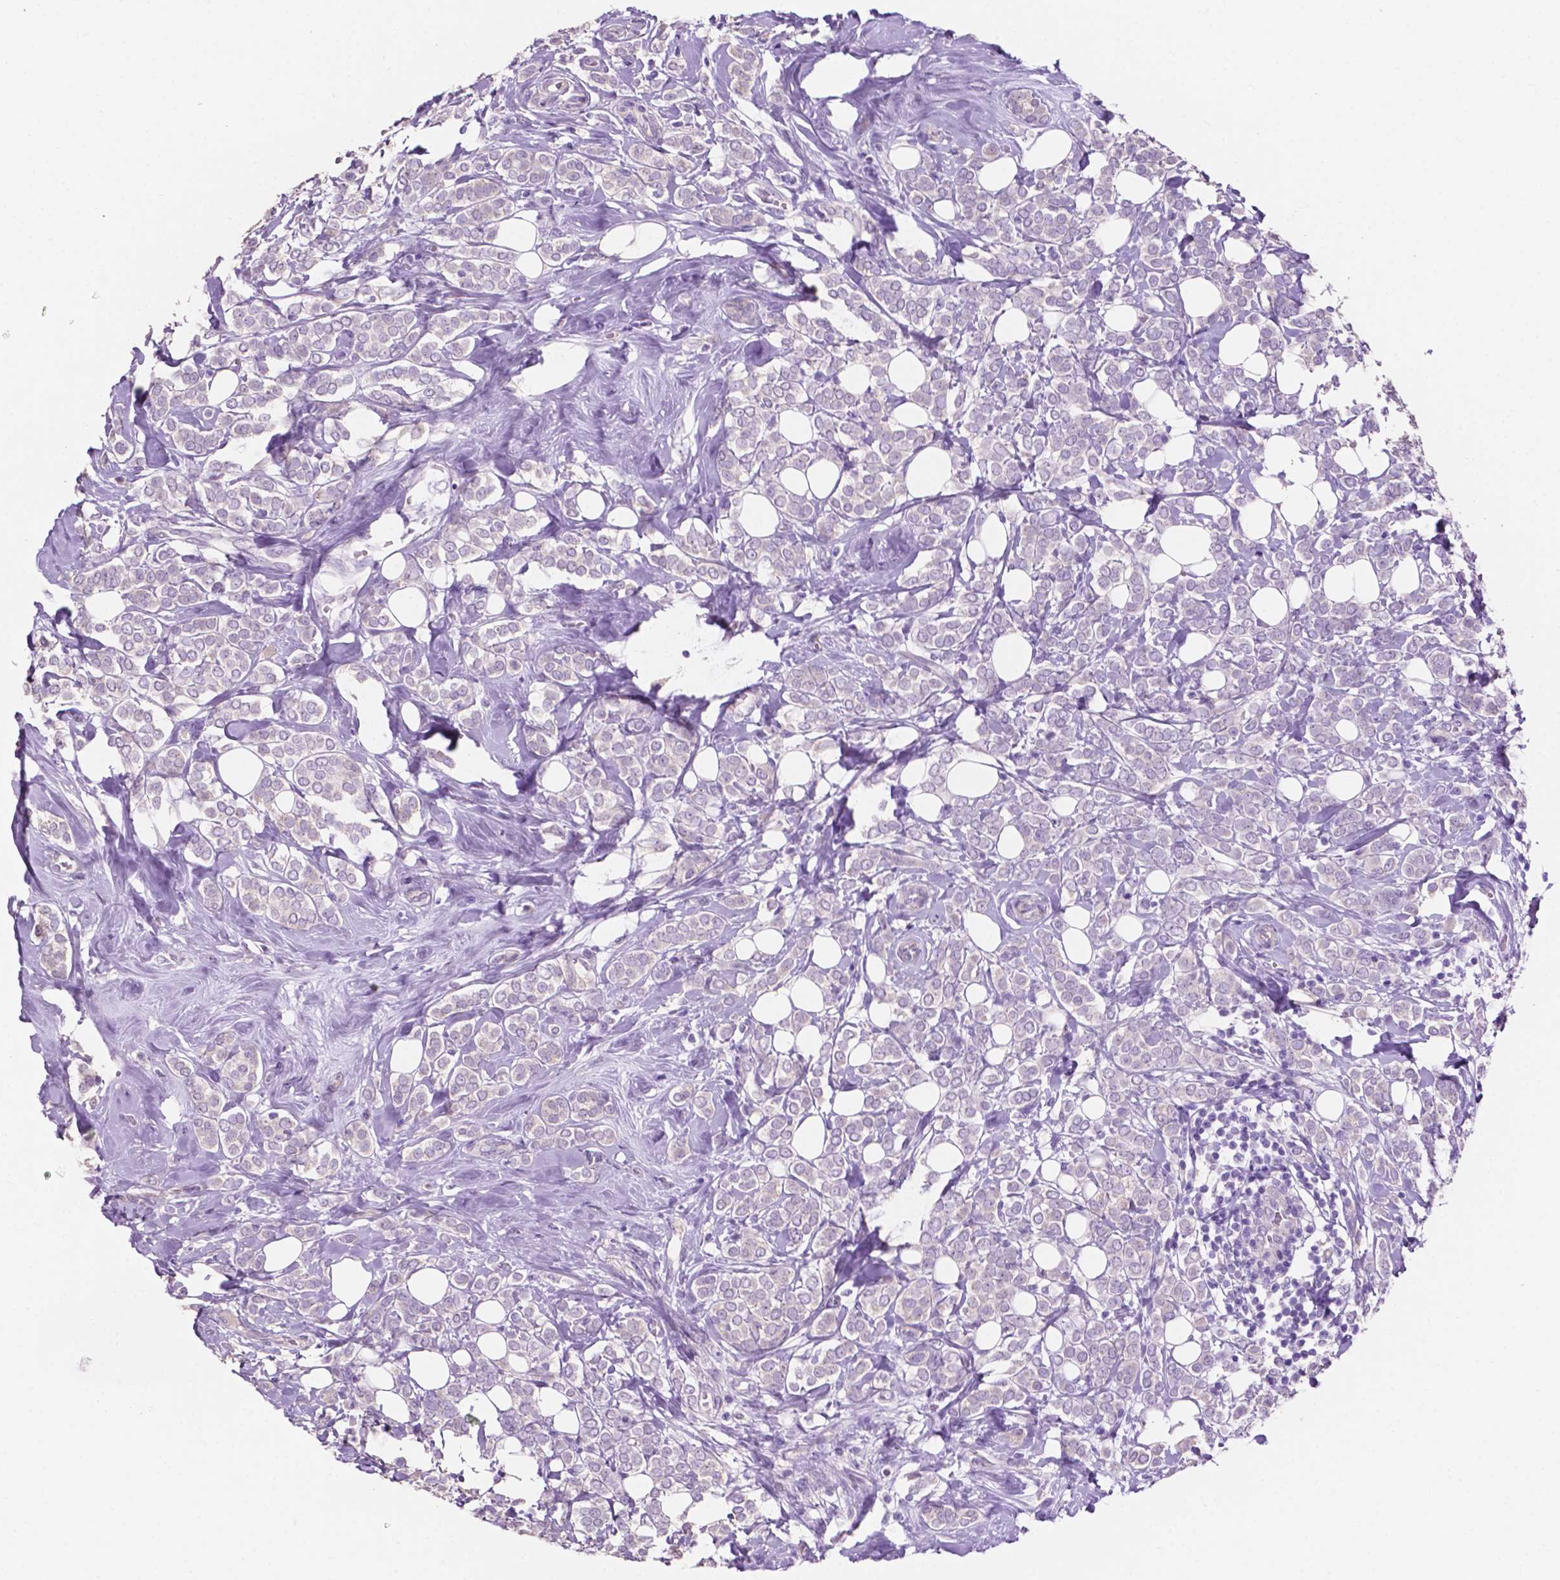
{"staining": {"intensity": "negative", "quantity": "none", "location": "none"}, "tissue": "breast cancer", "cell_type": "Tumor cells", "image_type": "cancer", "snomed": [{"axis": "morphology", "description": "Lobular carcinoma"}, {"axis": "topography", "description": "Breast"}], "caption": "DAB (3,3'-diaminobenzidine) immunohistochemical staining of human breast cancer (lobular carcinoma) shows no significant expression in tumor cells. (Immunohistochemistry (ihc), brightfield microscopy, high magnification).", "gene": "CLDN17", "patient": {"sex": "female", "age": 49}}